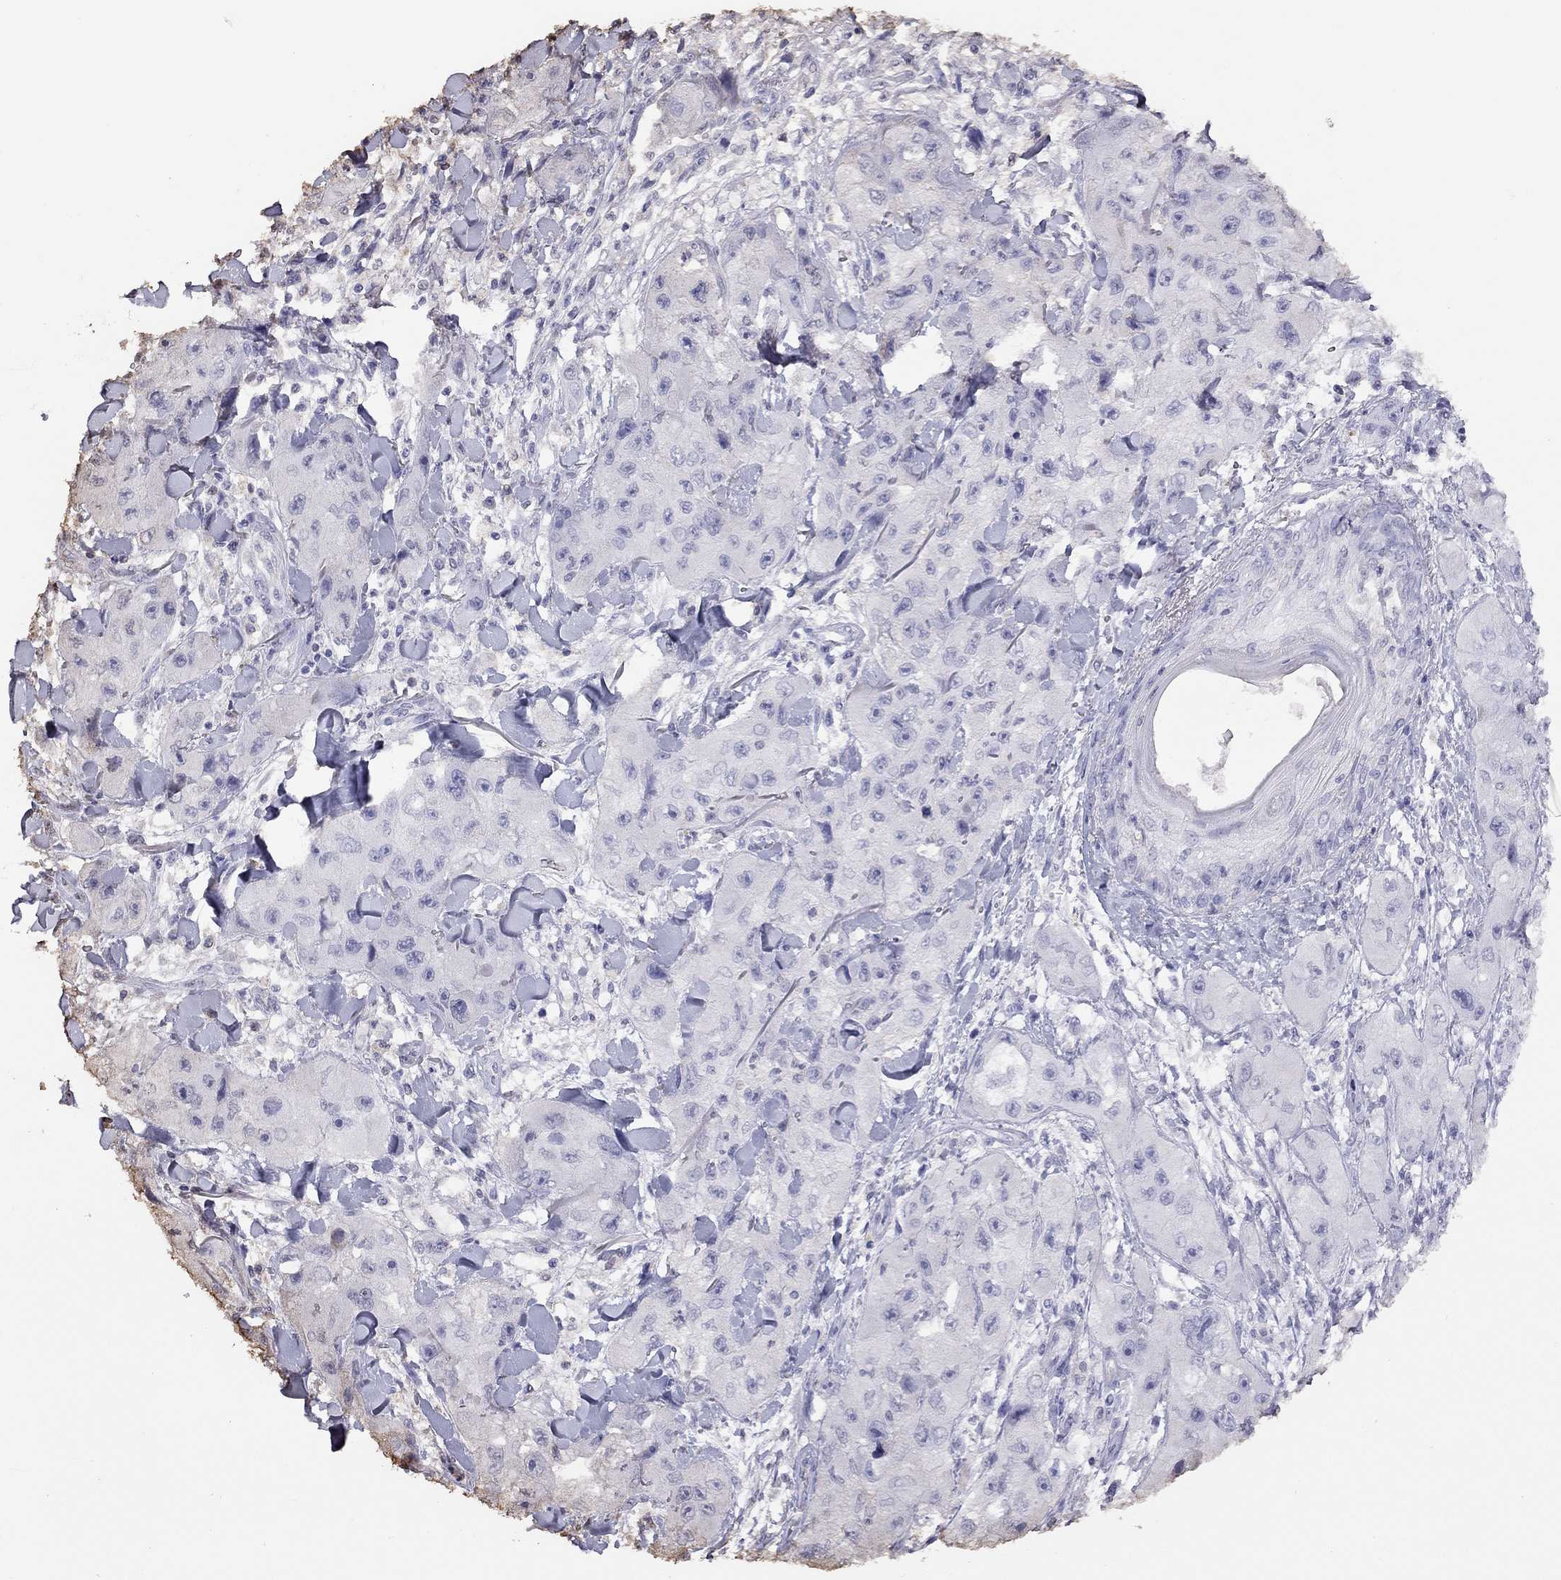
{"staining": {"intensity": "negative", "quantity": "none", "location": "none"}, "tissue": "skin cancer", "cell_type": "Tumor cells", "image_type": "cancer", "snomed": [{"axis": "morphology", "description": "Squamous cell carcinoma, NOS"}, {"axis": "topography", "description": "Skin"}, {"axis": "topography", "description": "Subcutis"}], "caption": "IHC micrograph of skin cancer stained for a protein (brown), which shows no expression in tumor cells.", "gene": "SUN3", "patient": {"sex": "male", "age": 73}}